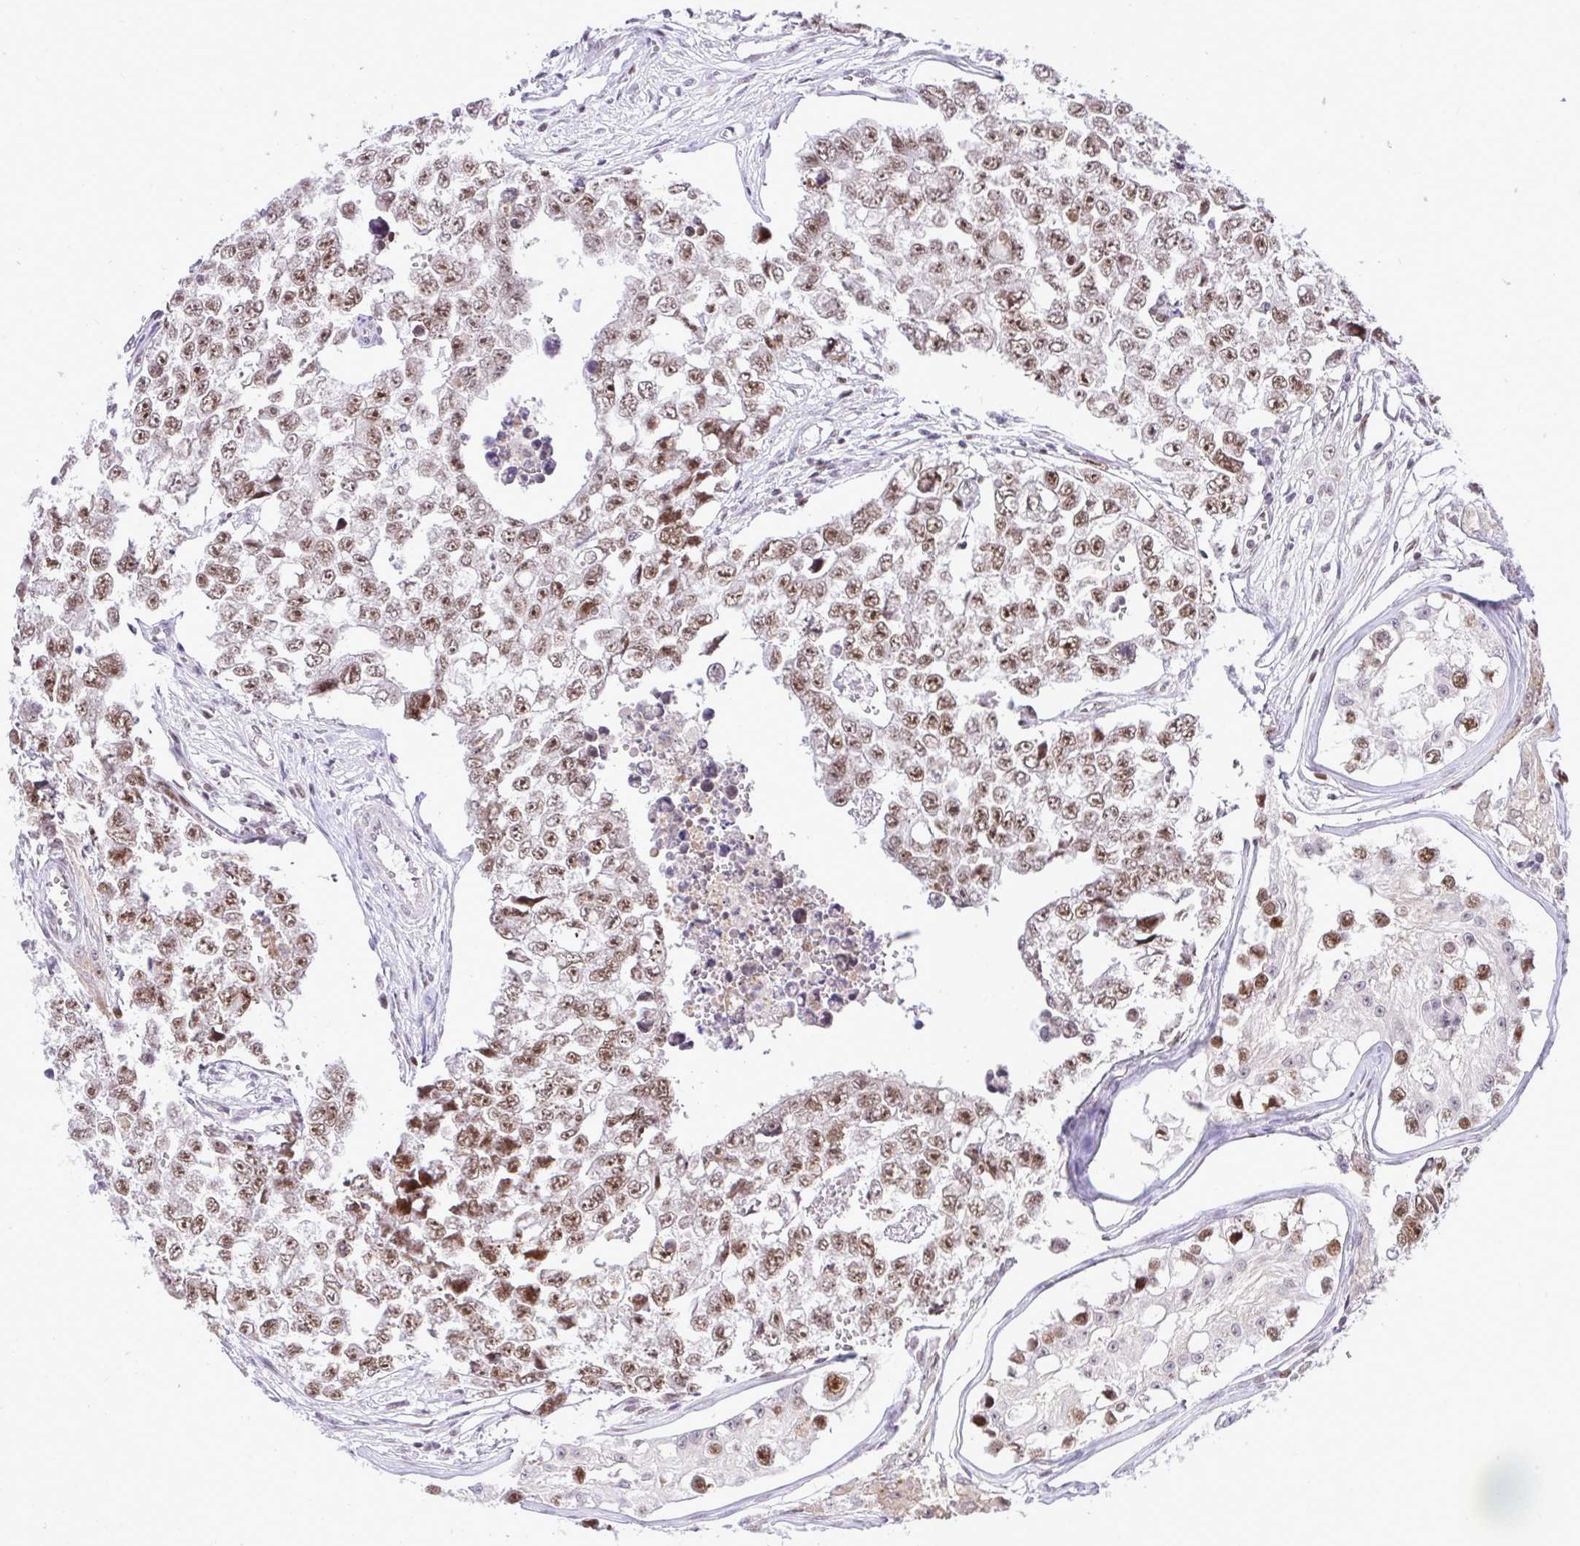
{"staining": {"intensity": "moderate", "quantity": ">75%", "location": "nuclear"}, "tissue": "testis cancer", "cell_type": "Tumor cells", "image_type": "cancer", "snomed": [{"axis": "morphology", "description": "Carcinoma, Embryonal, NOS"}, {"axis": "topography", "description": "Testis"}], "caption": "Immunohistochemical staining of testis embryonal carcinoma shows moderate nuclear protein staining in about >75% of tumor cells.", "gene": "RFC4", "patient": {"sex": "male", "age": 18}}